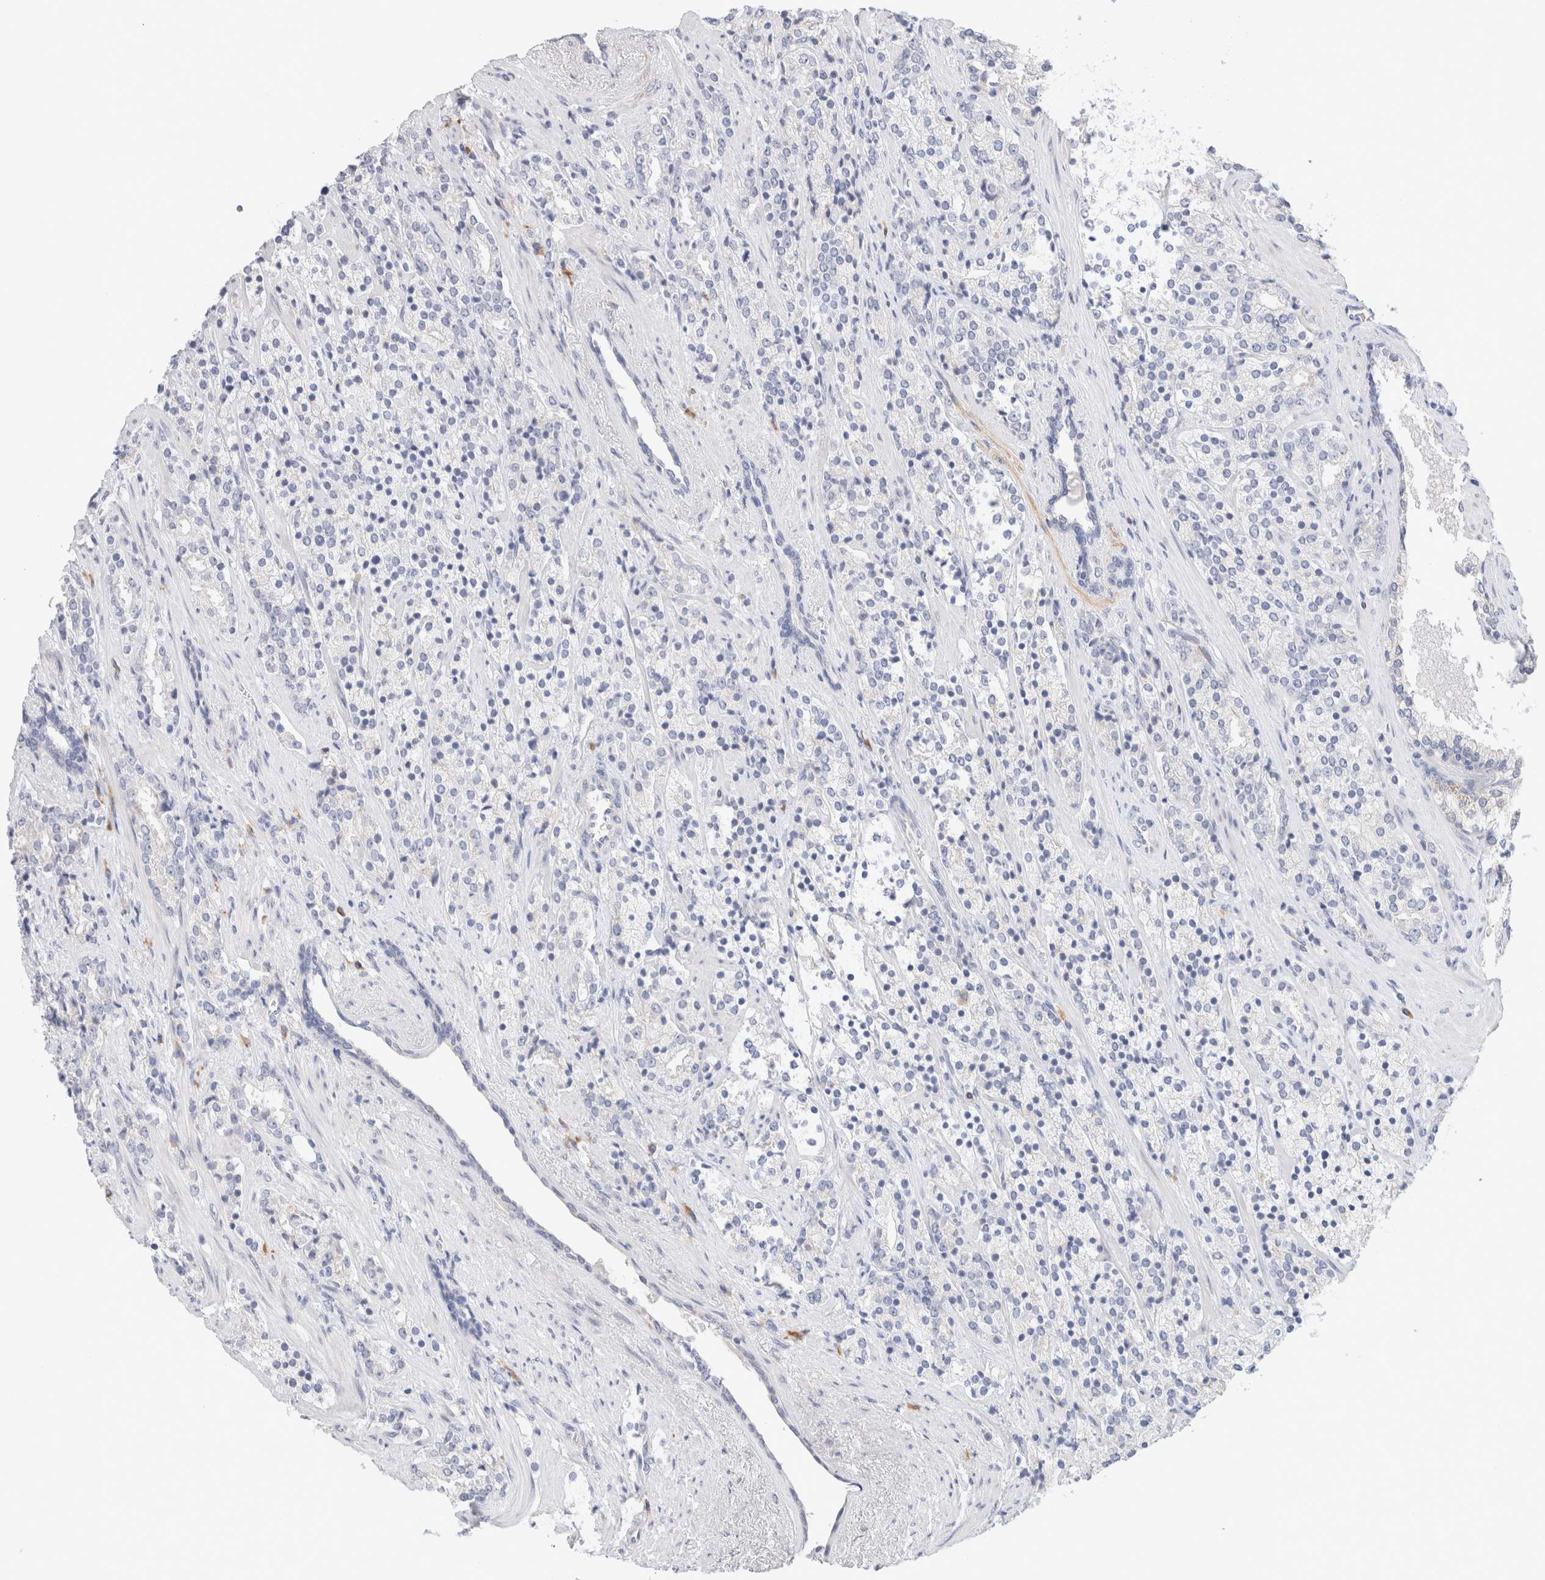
{"staining": {"intensity": "negative", "quantity": "none", "location": "none"}, "tissue": "prostate cancer", "cell_type": "Tumor cells", "image_type": "cancer", "snomed": [{"axis": "morphology", "description": "Adenocarcinoma, High grade"}, {"axis": "topography", "description": "Prostate"}], "caption": "High-grade adenocarcinoma (prostate) was stained to show a protein in brown. There is no significant positivity in tumor cells.", "gene": "GADD45G", "patient": {"sex": "male", "age": 71}}